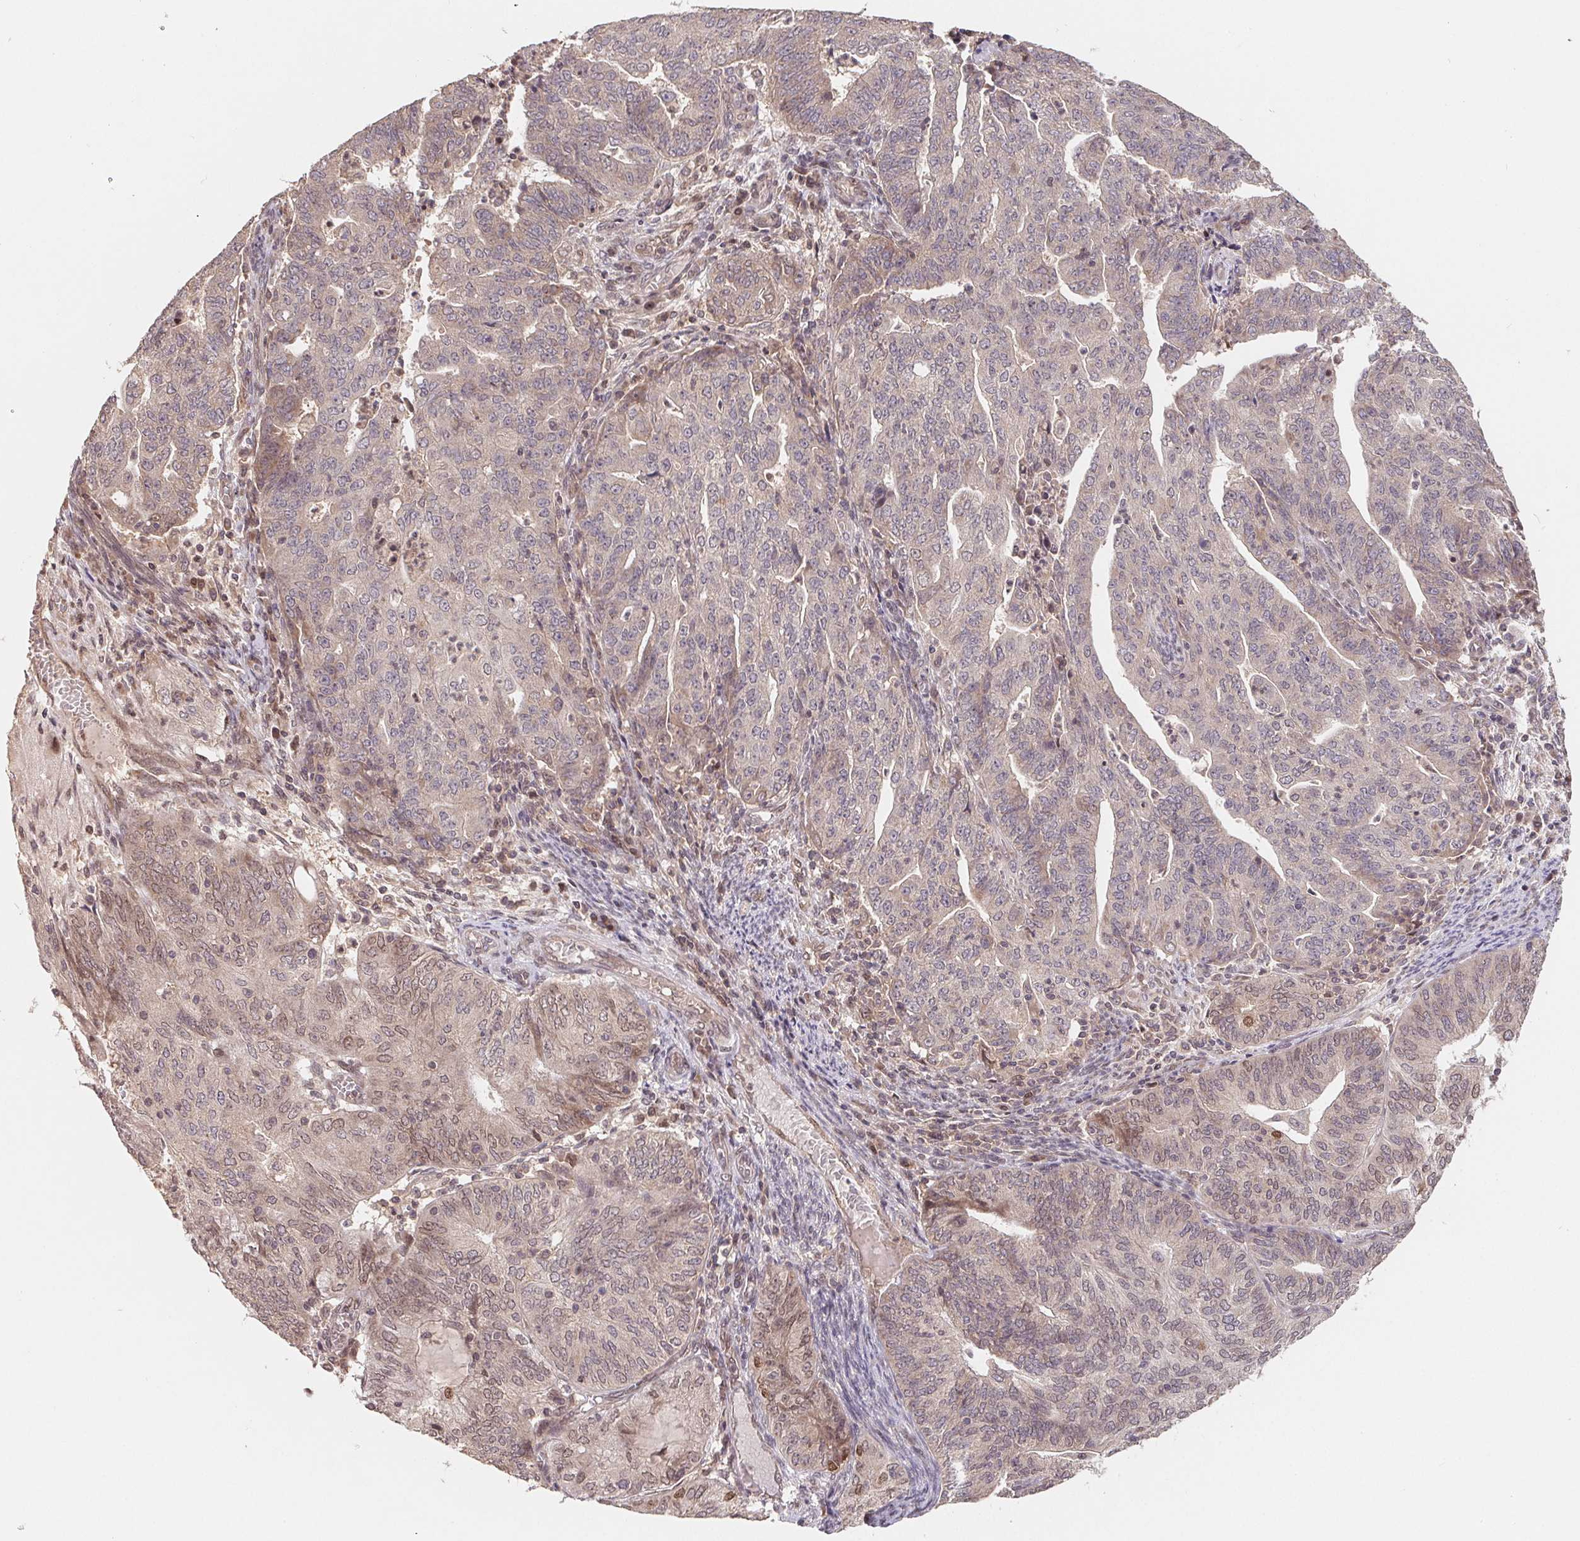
{"staining": {"intensity": "moderate", "quantity": "<25%", "location": "nuclear"}, "tissue": "endometrial cancer", "cell_type": "Tumor cells", "image_type": "cancer", "snomed": [{"axis": "morphology", "description": "Adenocarcinoma, NOS"}, {"axis": "topography", "description": "Endometrium"}], "caption": "Approximately <25% of tumor cells in endometrial cancer exhibit moderate nuclear protein positivity as visualized by brown immunohistochemical staining.", "gene": "HMGN3", "patient": {"sex": "female", "age": 82}}